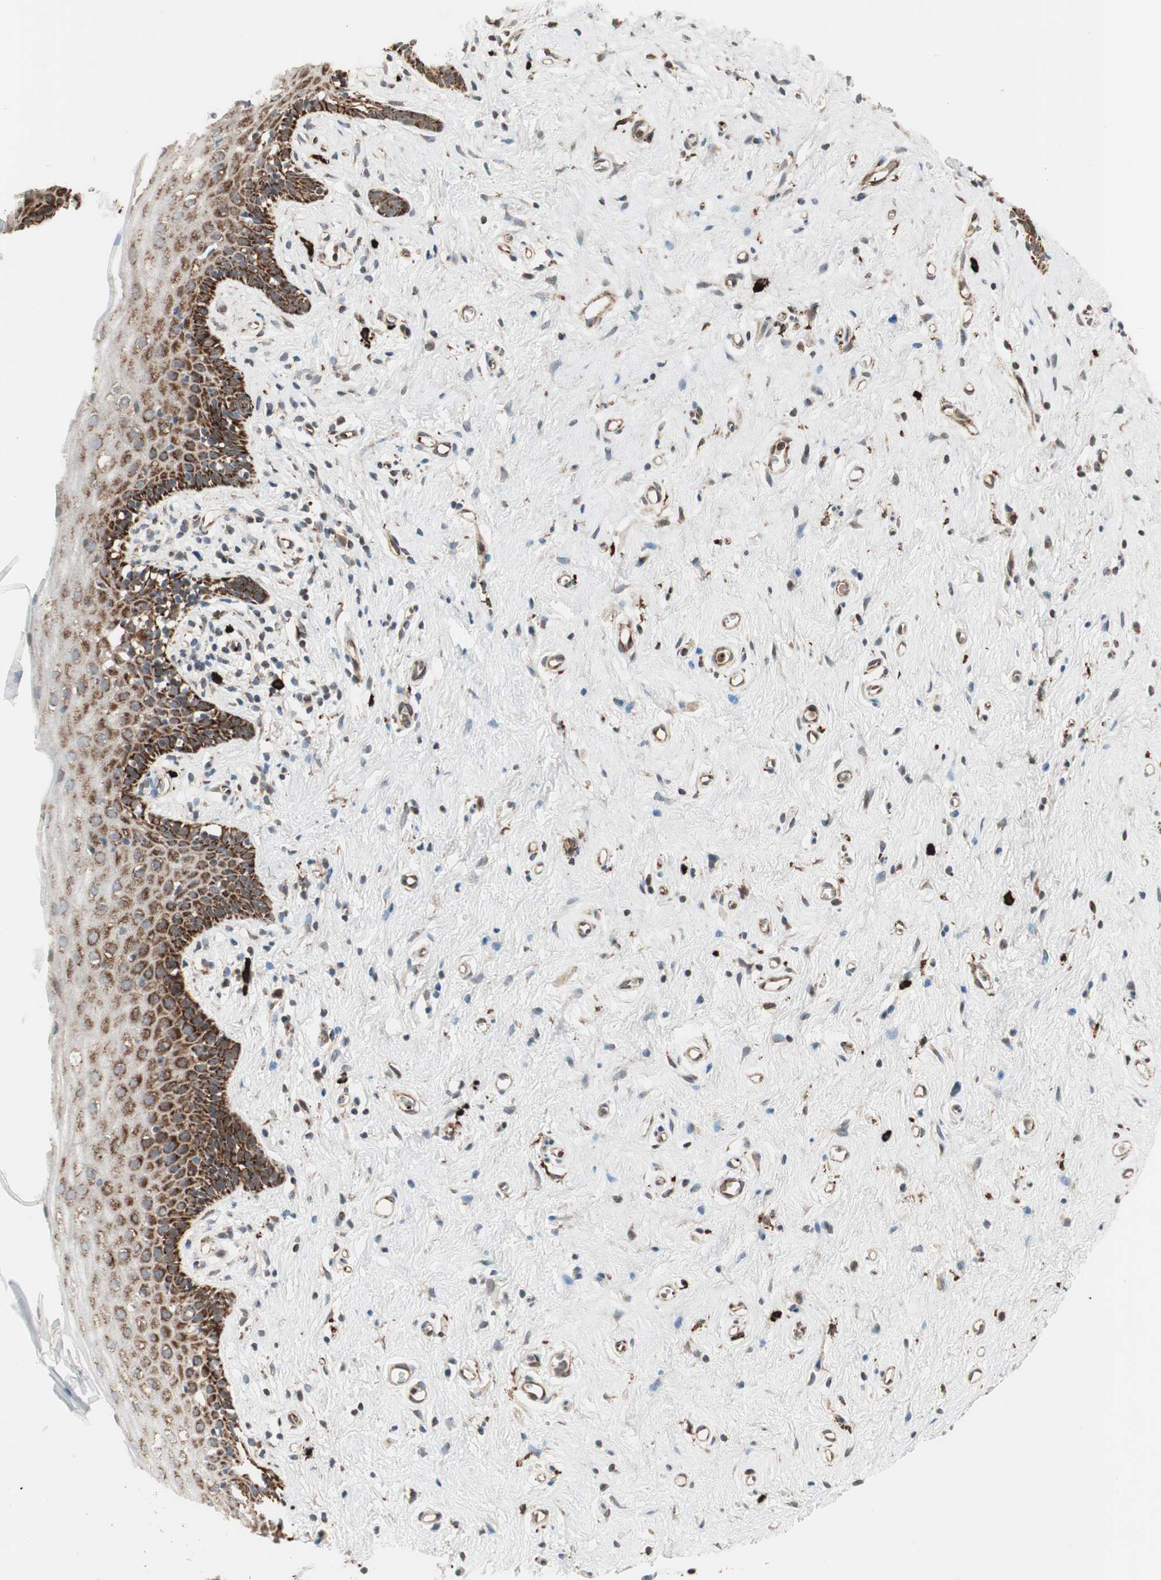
{"staining": {"intensity": "strong", "quantity": "25%-75%", "location": "cytoplasmic/membranous"}, "tissue": "vagina", "cell_type": "Squamous epithelial cells", "image_type": "normal", "snomed": [{"axis": "morphology", "description": "Normal tissue, NOS"}, {"axis": "topography", "description": "Vagina"}], "caption": "The photomicrograph displays staining of benign vagina, revealing strong cytoplasmic/membranous protein expression (brown color) within squamous epithelial cells.", "gene": "AKAP1", "patient": {"sex": "female", "age": 44}}